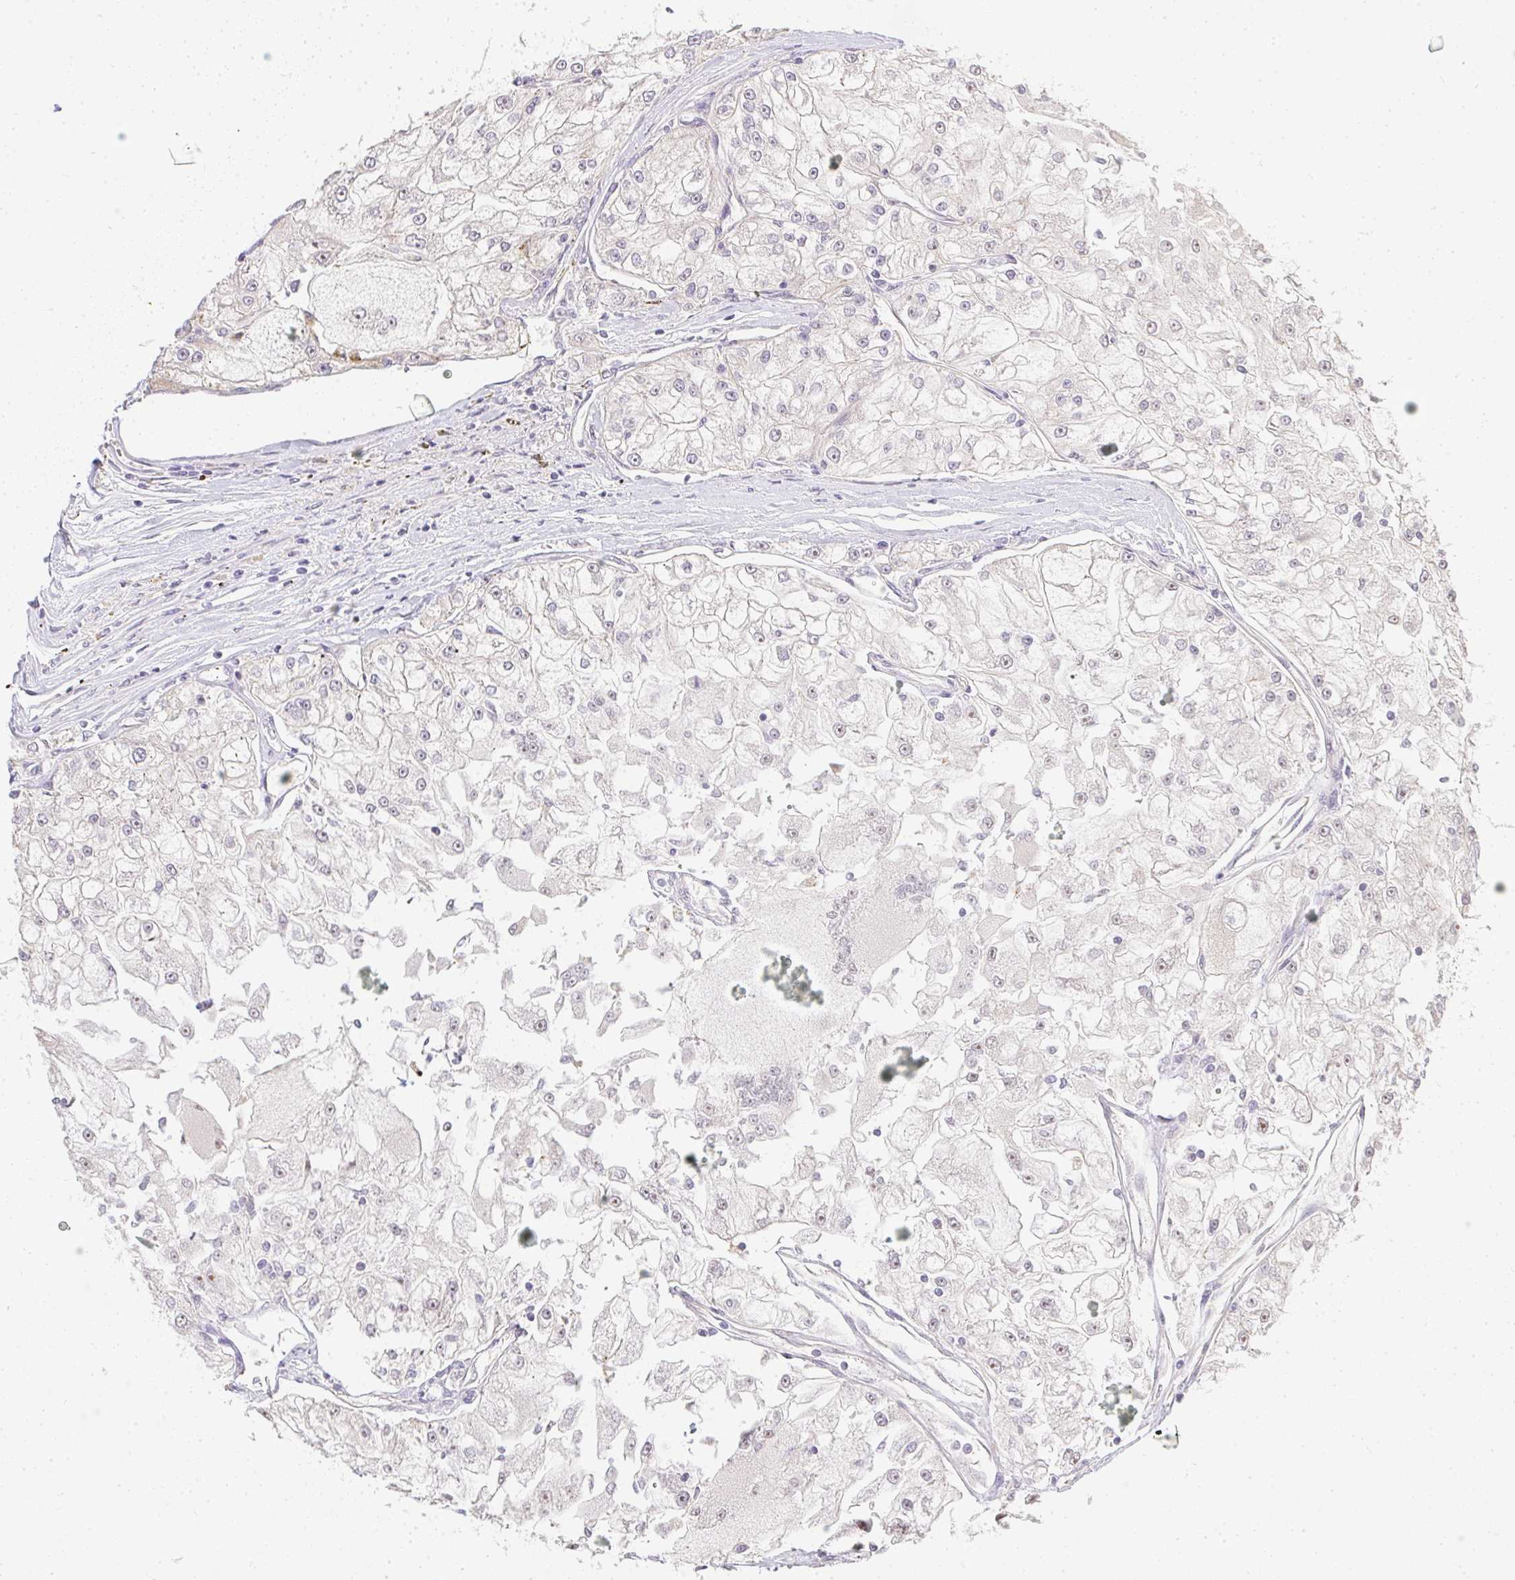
{"staining": {"intensity": "negative", "quantity": "none", "location": "none"}, "tissue": "renal cancer", "cell_type": "Tumor cells", "image_type": "cancer", "snomed": [{"axis": "morphology", "description": "Adenocarcinoma, NOS"}, {"axis": "topography", "description": "Kidney"}], "caption": "A high-resolution photomicrograph shows IHC staining of renal cancer, which reveals no significant expression in tumor cells.", "gene": "SLC35B3", "patient": {"sex": "female", "age": 72}}